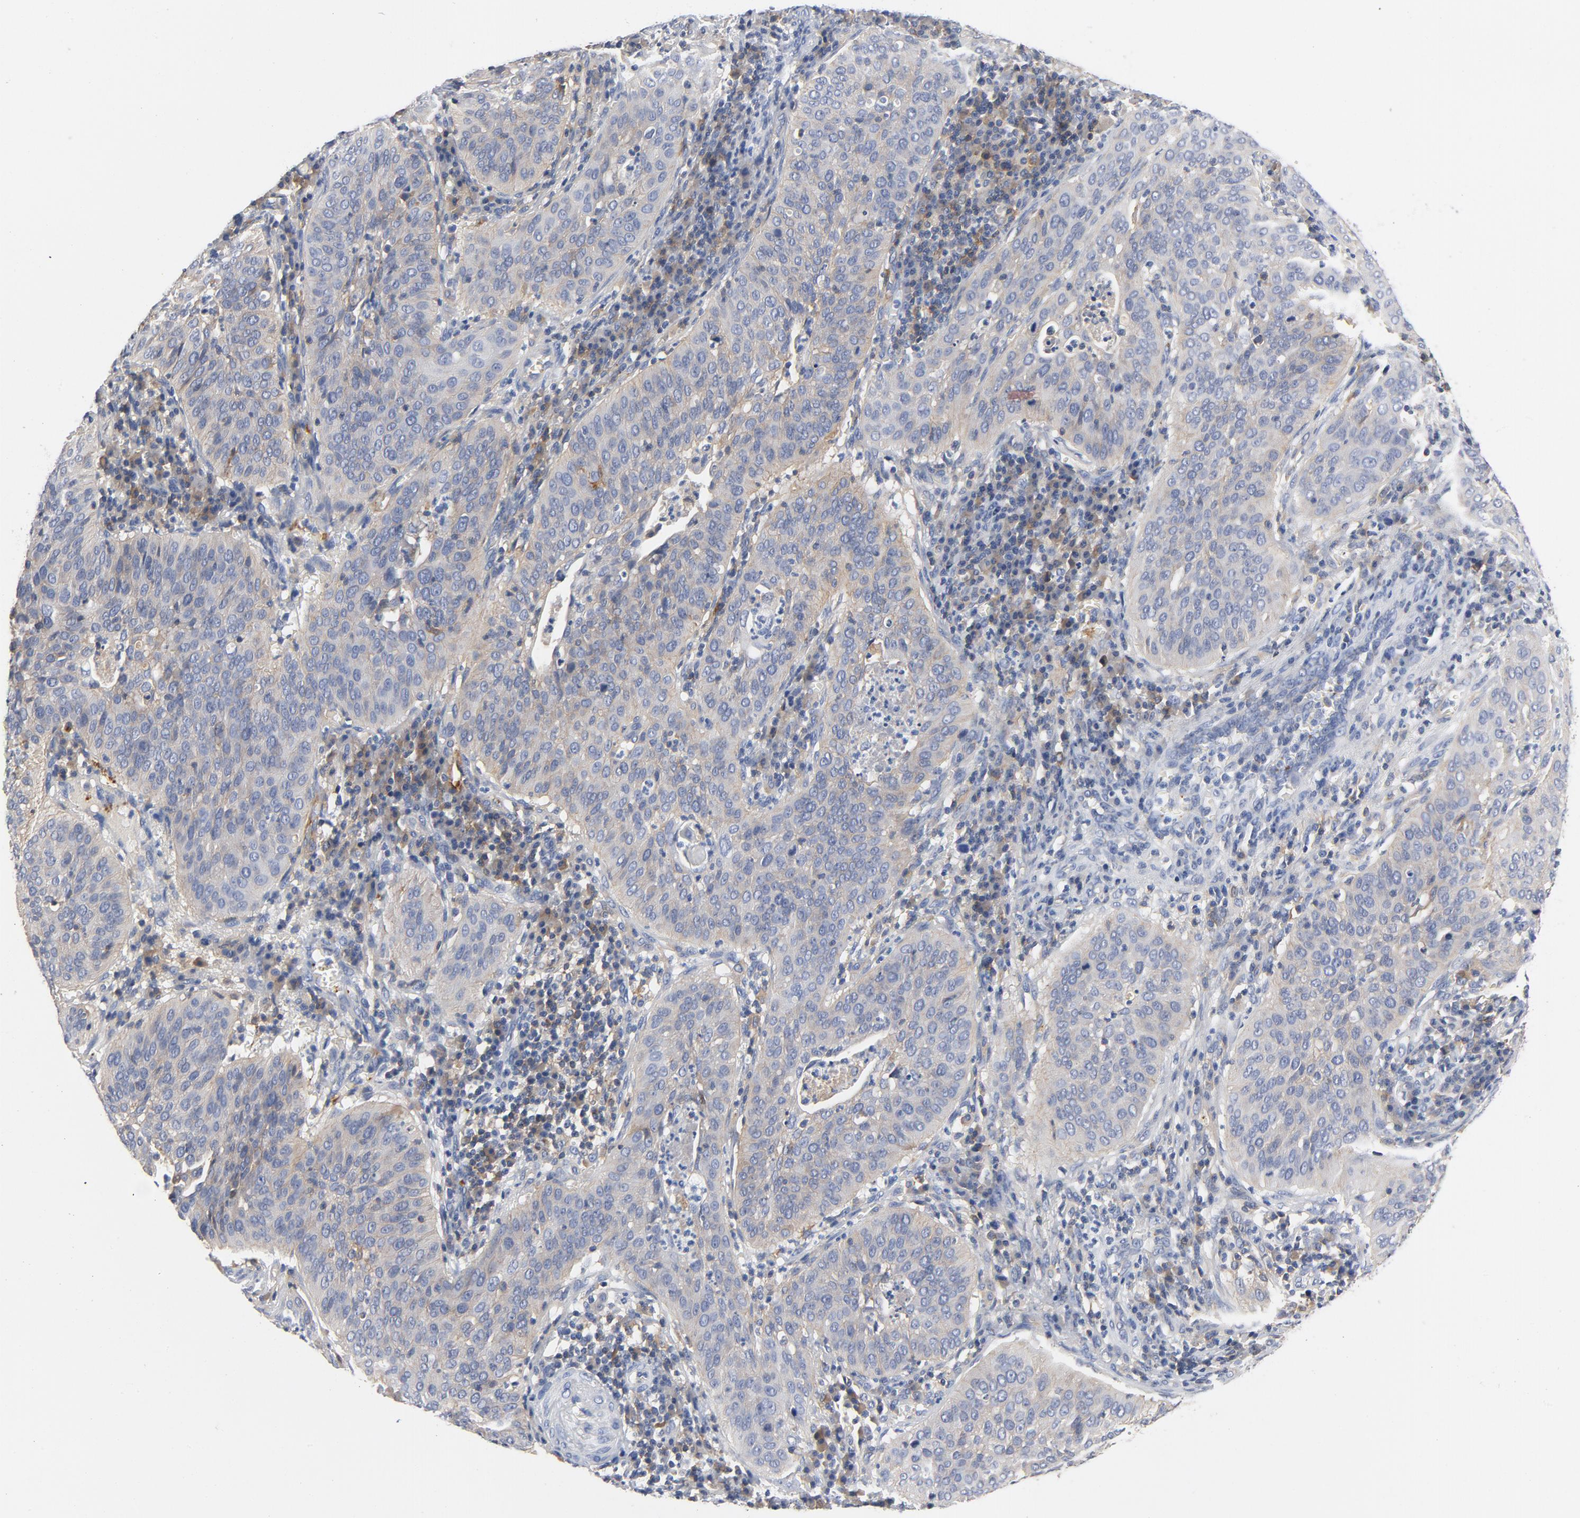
{"staining": {"intensity": "weak", "quantity": ">75%", "location": "cytoplasmic/membranous"}, "tissue": "cervical cancer", "cell_type": "Tumor cells", "image_type": "cancer", "snomed": [{"axis": "morphology", "description": "Squamous cell carcinoma, NOS"}, {"axis": "topography", "description": "Cervix"}], "caption": "IHC histopathology image of human cervical cancer (squamous cell carcinoma) stained for a protein (brown), which shows low levels of weak cytoplasmic/membranous staining in about >75% of tumor cells.", "gene": "SRC", "patient": {"sex": "female", "age": 39}}